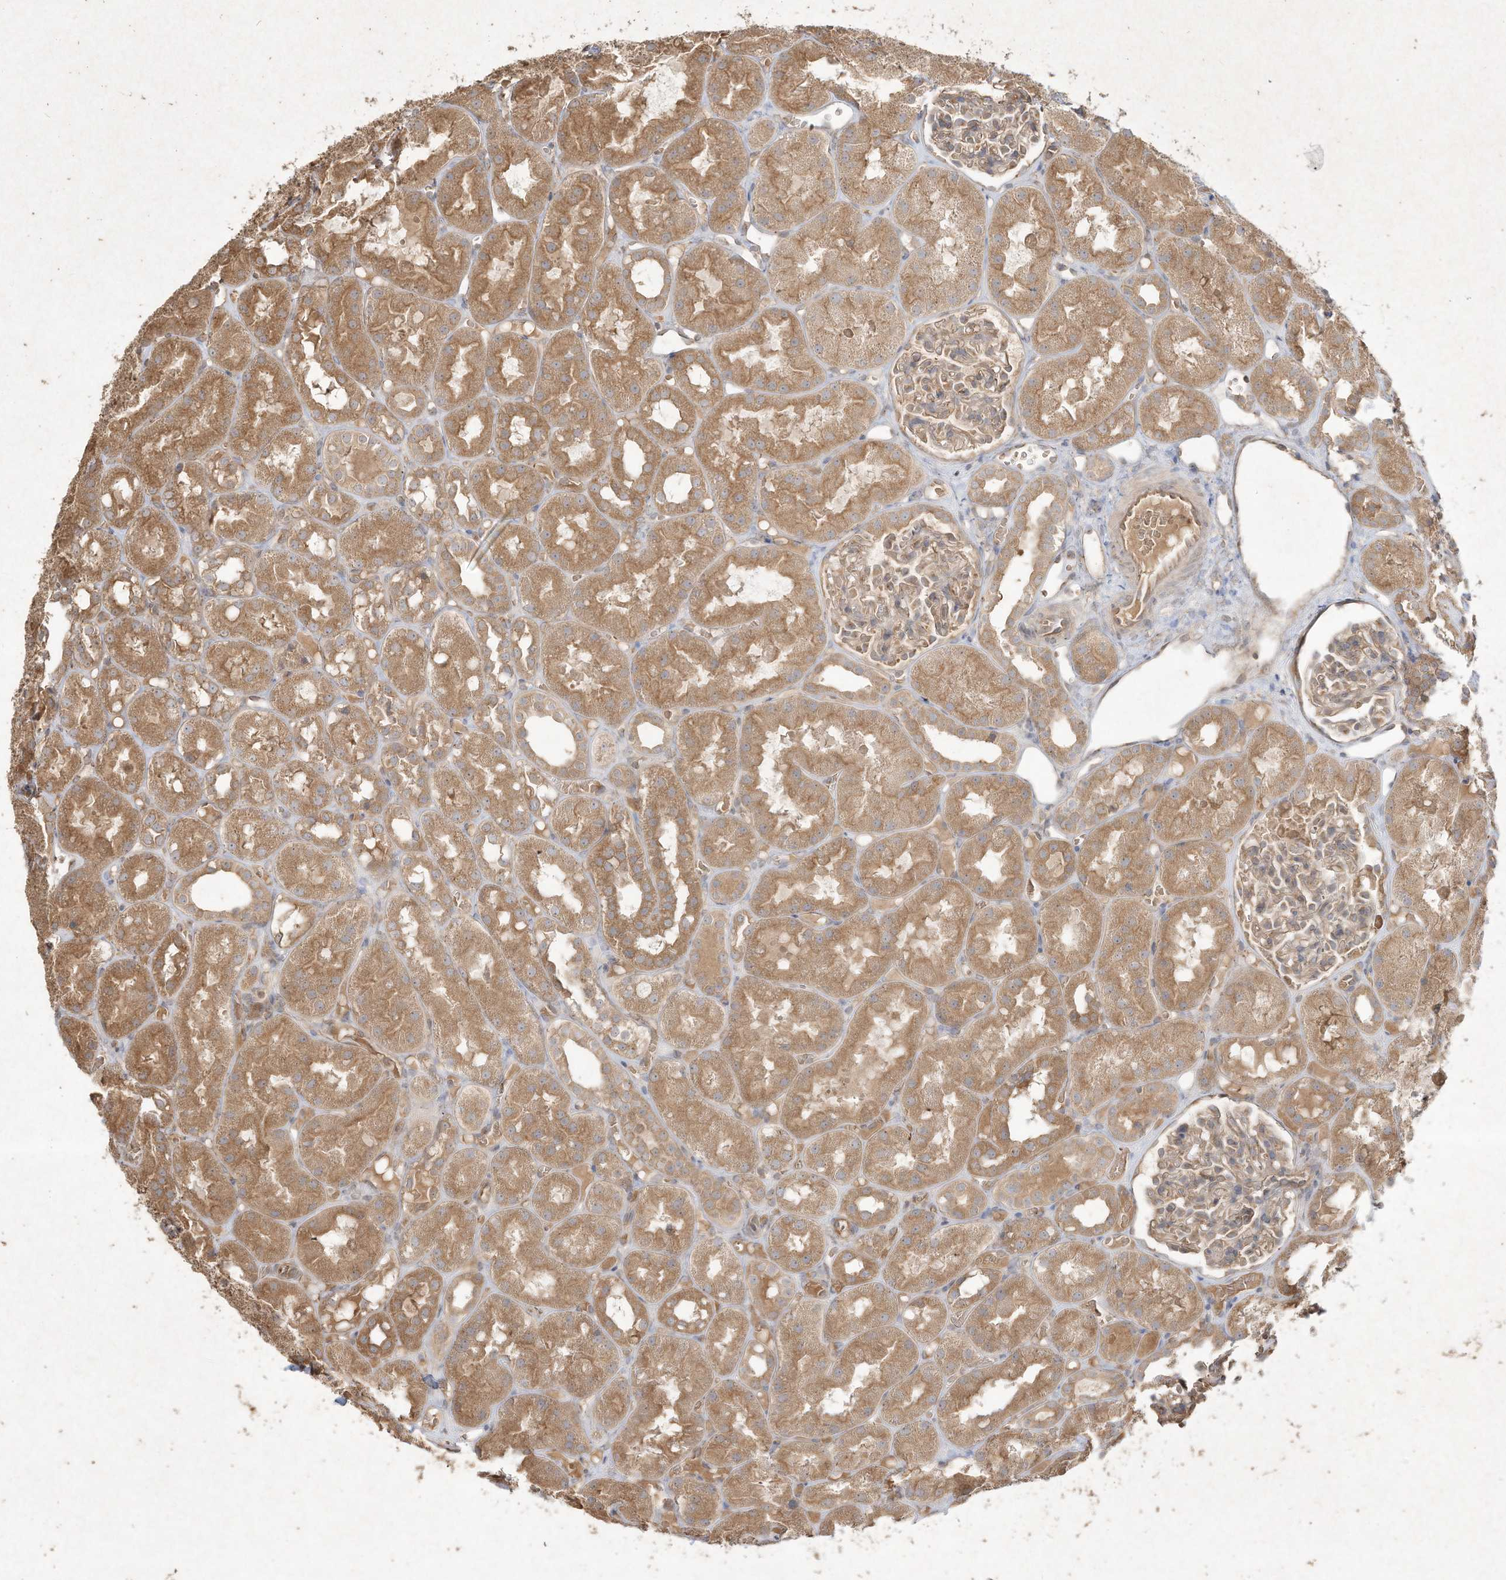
{"staining": {"intensity": "weak", "quantity": ">75%", "location": "cytoplasmic/membranous"}, "tissue": "kidney", "cell_type": "Cells in glomeruli", "image_type": "normal", "snomed": [{"axis": "morphology", "description": "Normal tissue, NOS"}, {"axis": "topography", "description": "Kidney"}], "caption": "A high-resolution image shows immunohistochemistry staining of unremarkable kidney, which exhibits weak cytoplasmic/membranous expression in about >75% of cells in glomeruli.", "gene": "DYNC1I2", "patient": {"sex": "male", "age": 16}}